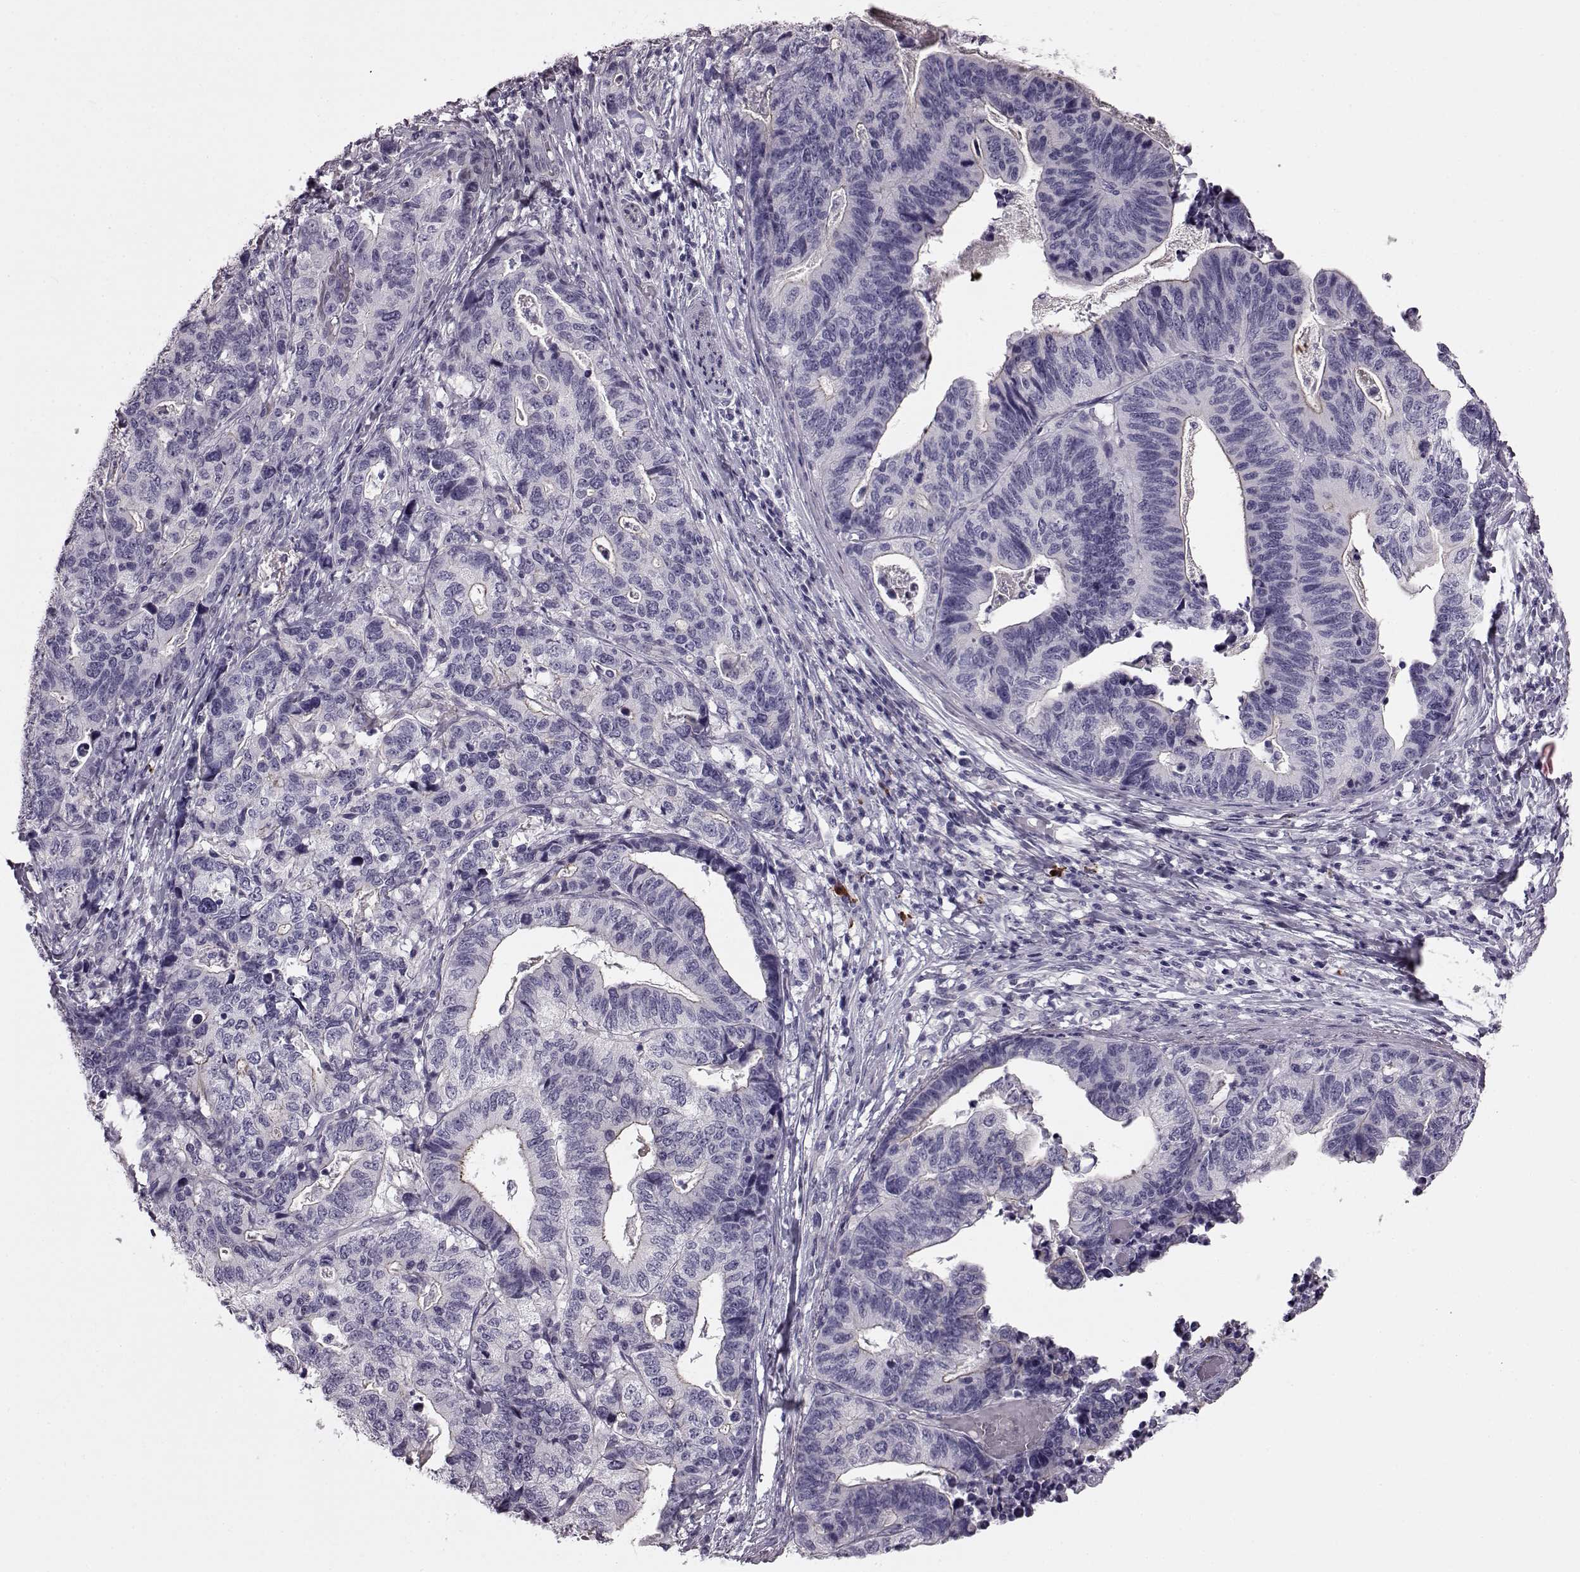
{"staining": {"intensity": "negative", "quantity": "none", "location": "none"}, "tissue": "stomach cancer", "cell_type": "Tumor cells", "image_type": "cancer", "snomed": [{"axis": "morphology", "description": "Adenocarcinoma, NOS"}, {"axis": "topography", "description": "Stomach, upper"}], "caption": "Stomach cancer was stained to show a protein in brown. There is no significant positivity in tumor cells.", "gene": "SNTG1", "patient": {"sex": "female", "age": 67}}